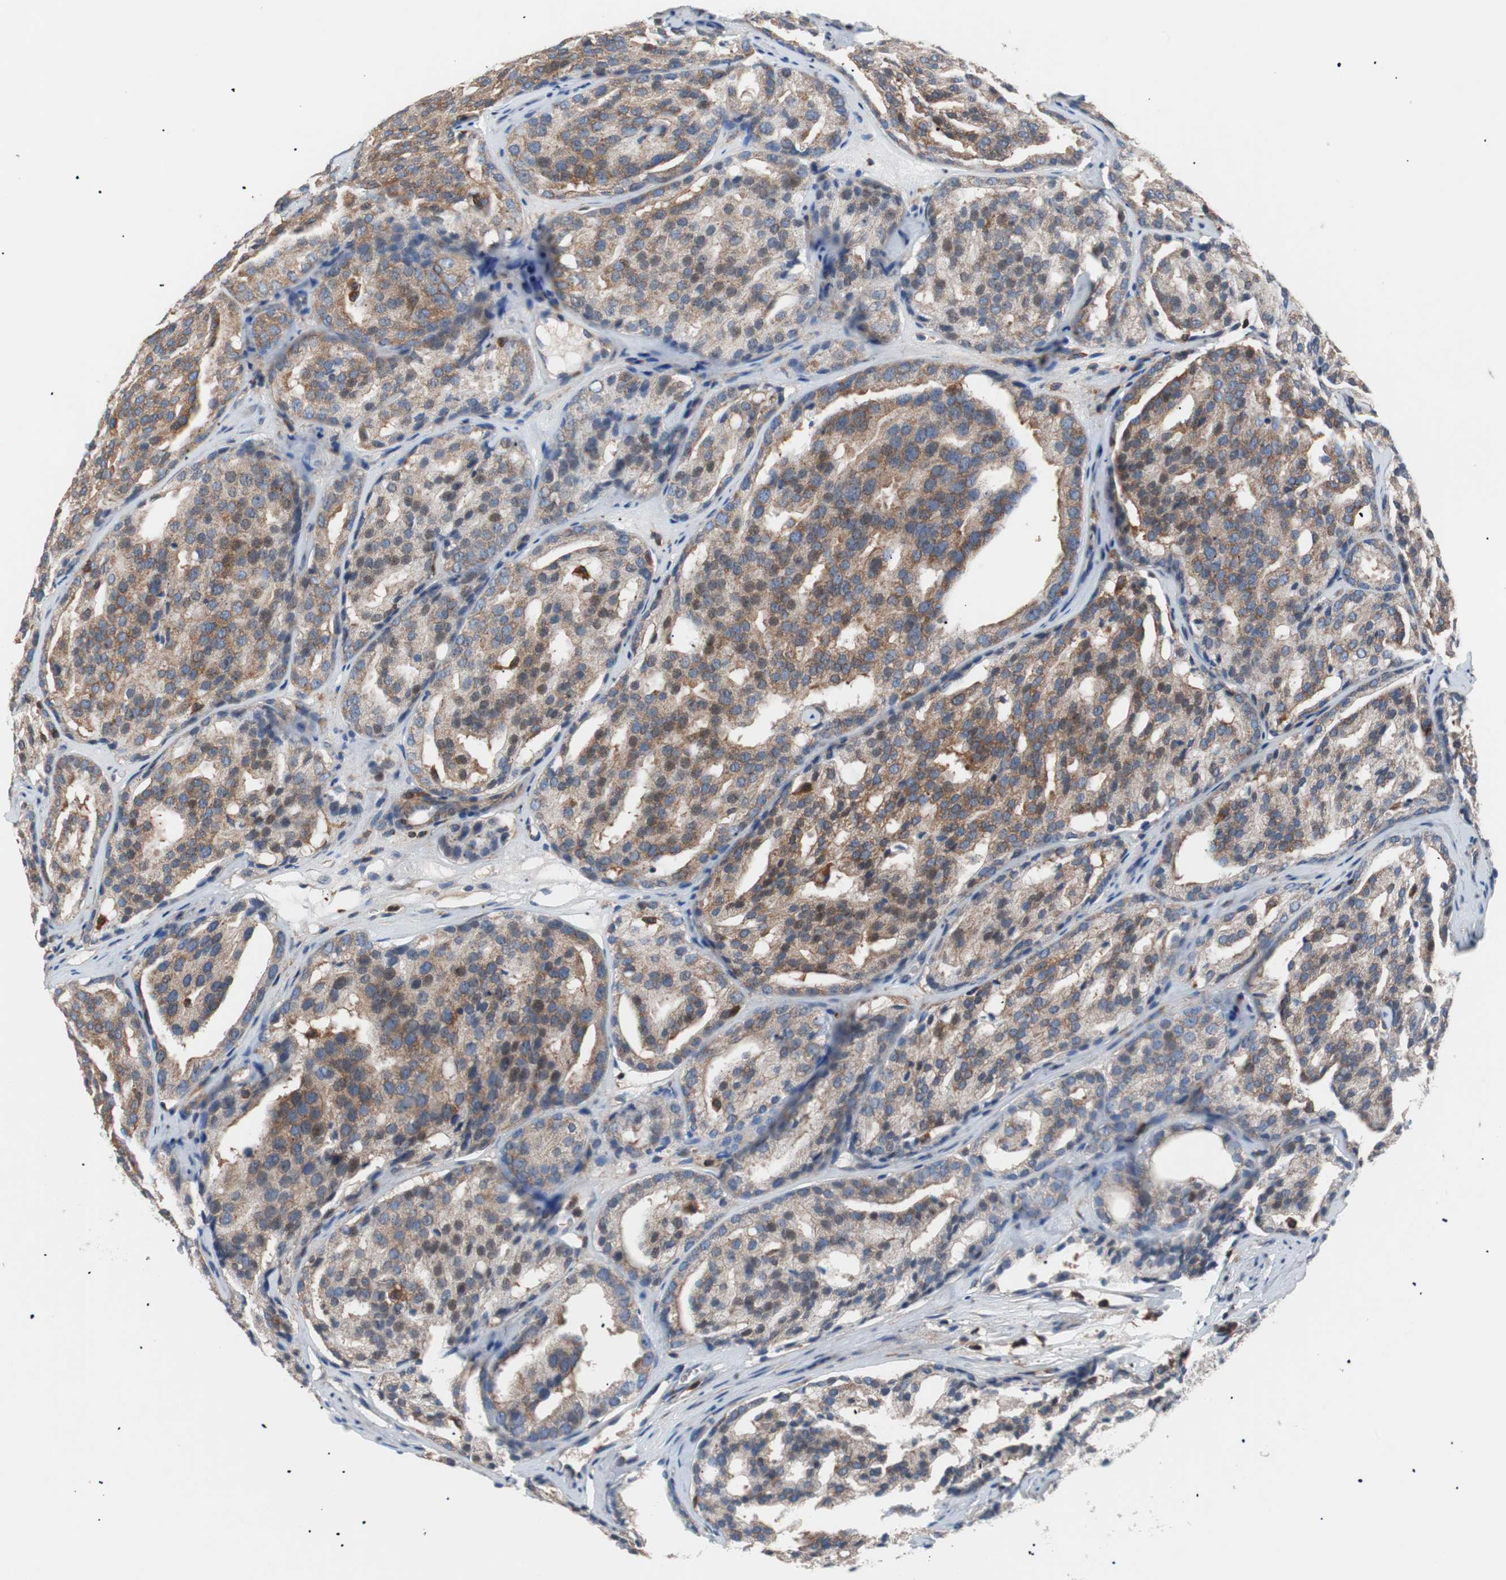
{"staining": {"intensity": "moderate", "quantity": ">75%", "location": "cytoplasmic/membranous,nuclear"}, "tissue": "prostate cancer", "cell_type": "Tumor cells", "image_type": "cancer", "snomed": [{"axis": "morphology", "description": "Adenocarcinoma, High grade"}, {"axis": "topography", "description": "Prostate"}], "caption": "A medium amount of moderate cytoplasmic/membranous and nuclear staining is seen in approximately >75% of tumor cells in prostate cancer tissue.", "gene": "PIK3R1", "patient": {"sex": "male", "age": 64}}